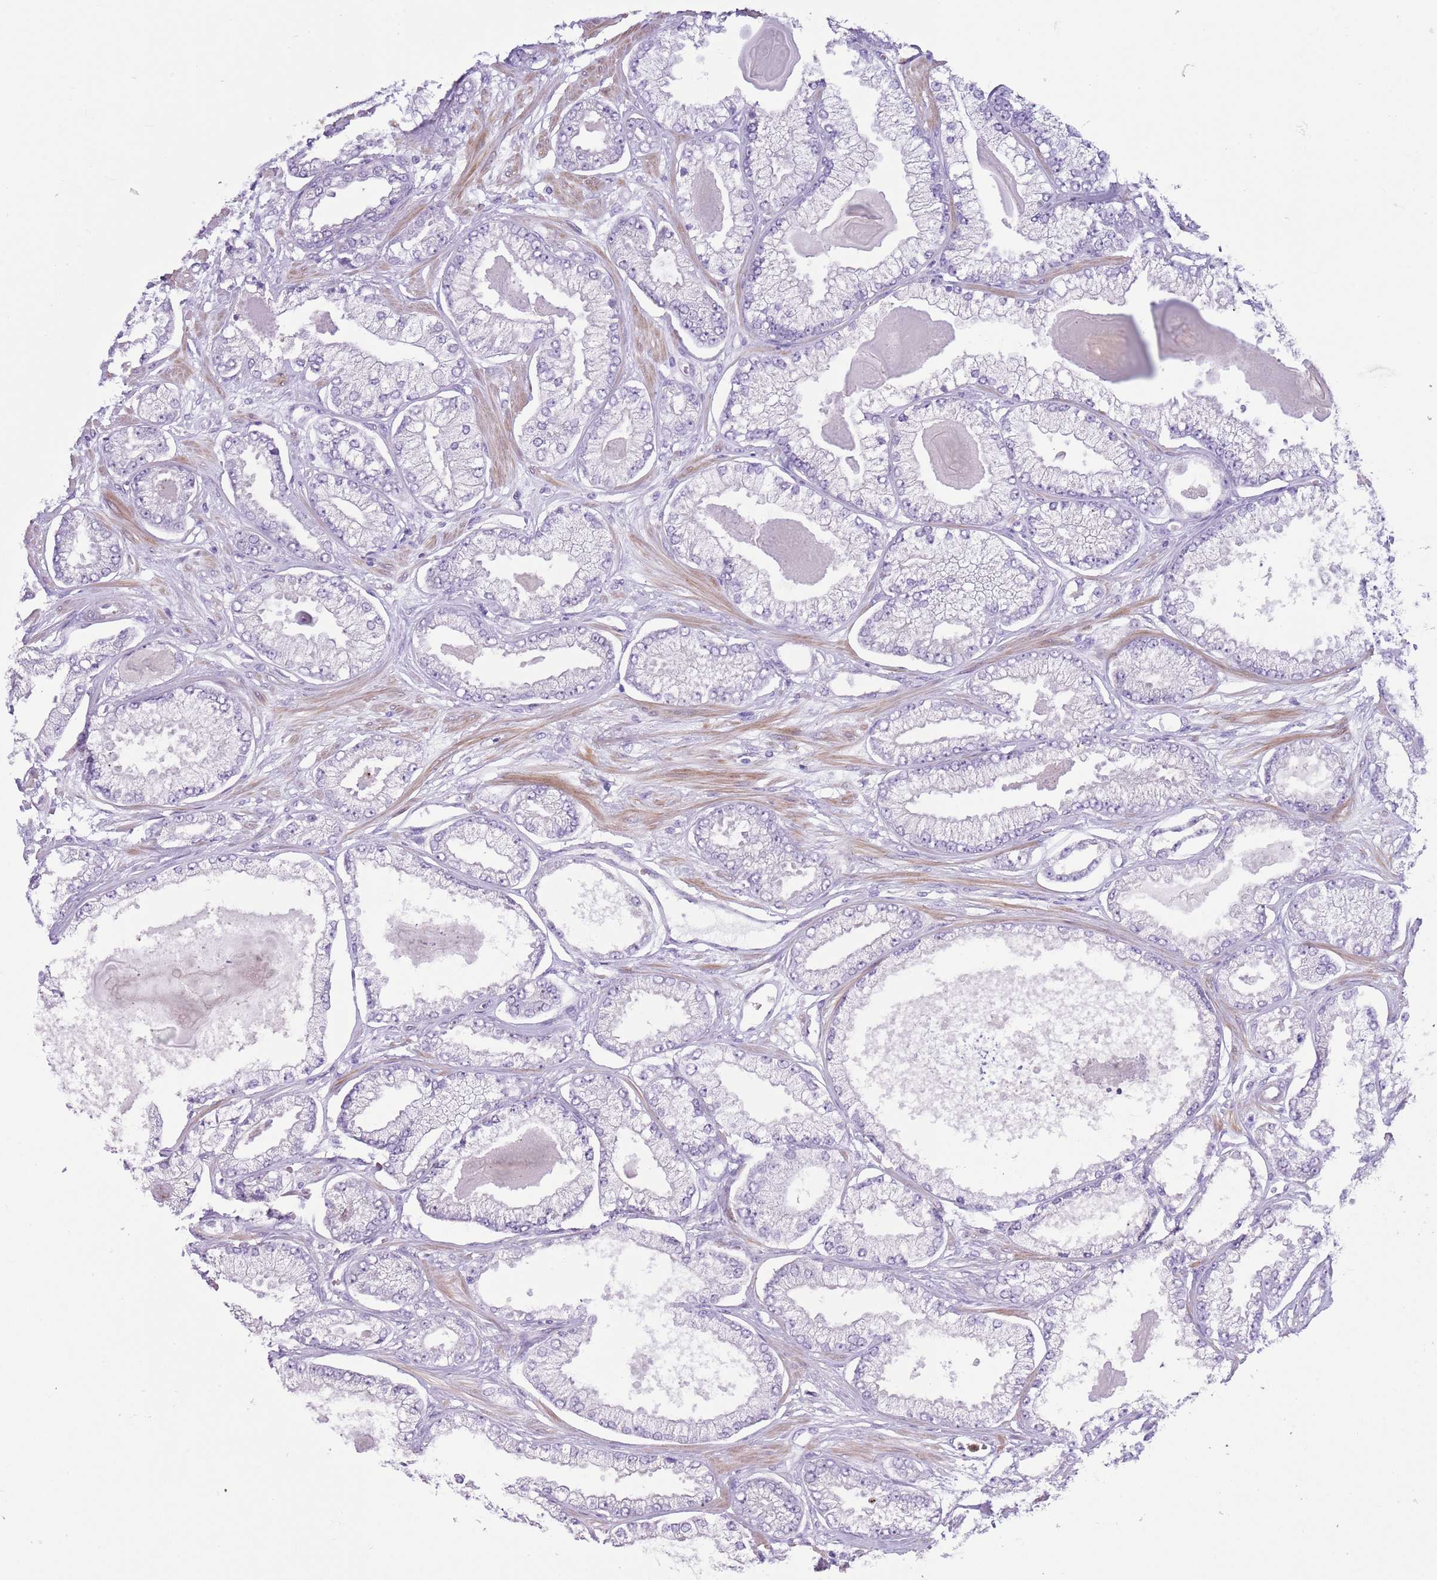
{"staining": {"intensity": "negative", "quantity": "none", "location": "none"}, "tissue": "prostate cancer", "cell_type": "Tumor cells", "image_type": "cancer", "snomed": [{"axis": "morphology", "description": "Adenocarcinoma, Low grade"}, {"axis": "topography", "description": "Prostate"}], "caption": "This is an immunohistochemistry histopathology image of adenocarcinoma (low-grade) (prostate). There is no staining in tumor cells.", "gene": "OR6M1", "patient": {"sex": "male", "age": 64}}